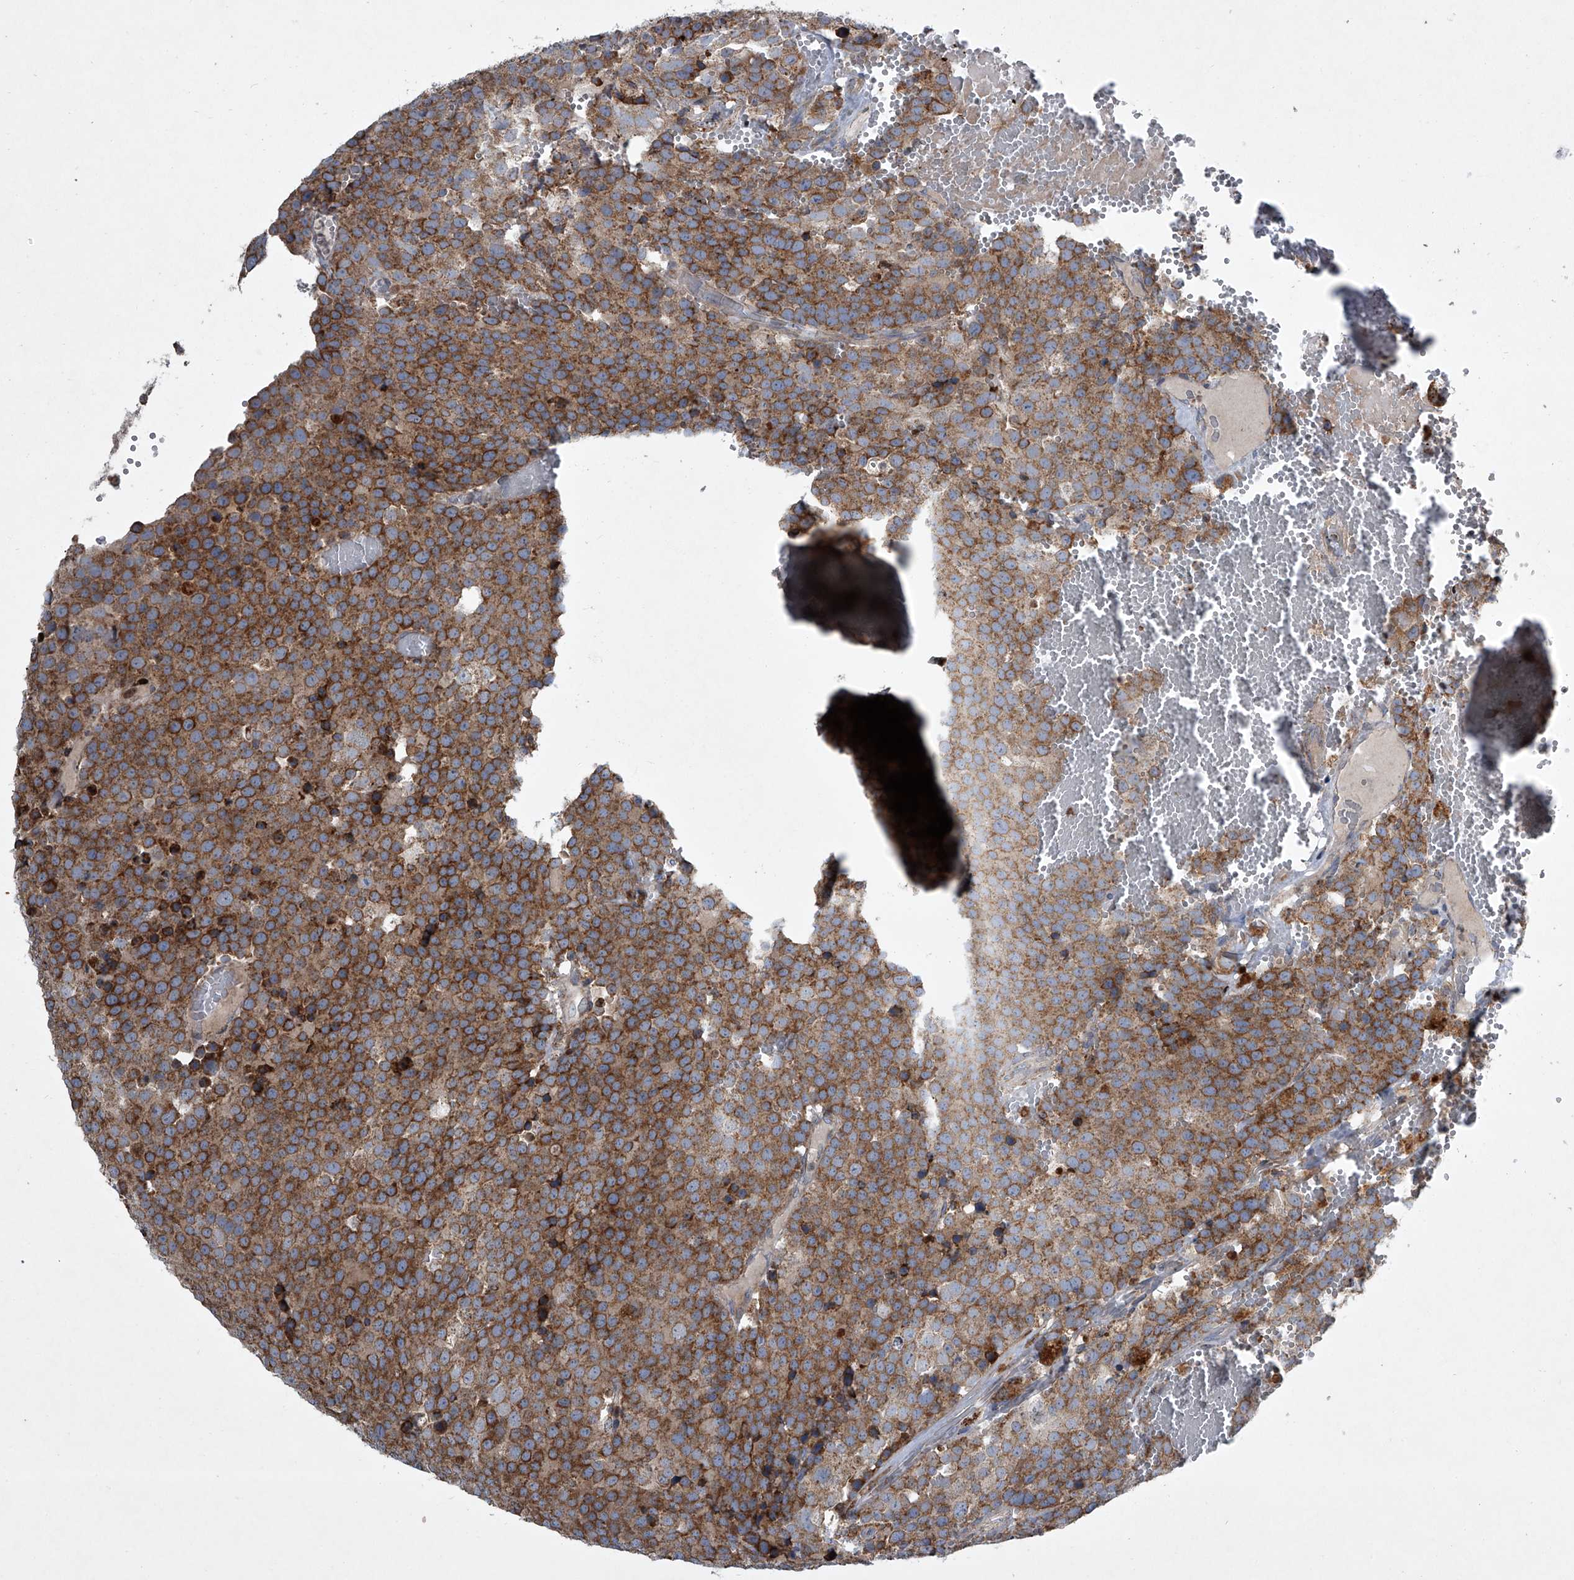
{"staining": {"intensity": "strong", "quantity": ">75%", "location": "cytoplasmic/membranous"}, "tissue": "testis cancer", "cell_type": "Tumor cells", "image_type": "cancer", "snomed": [{"axis": "morphology", "description": "Seminoma, NOS"}, {"axis": "topography", "description": "Testis"}], "caption": "IHC (DAB (3,3'-diaminobenzidine)) staining of human testis cancer (seminoma) shows strong cytoplasmic/membranous protein expression in about >75% of tumor cells.", "gene": "STRADA", "patient": {"sex": "male", "age": 71}}